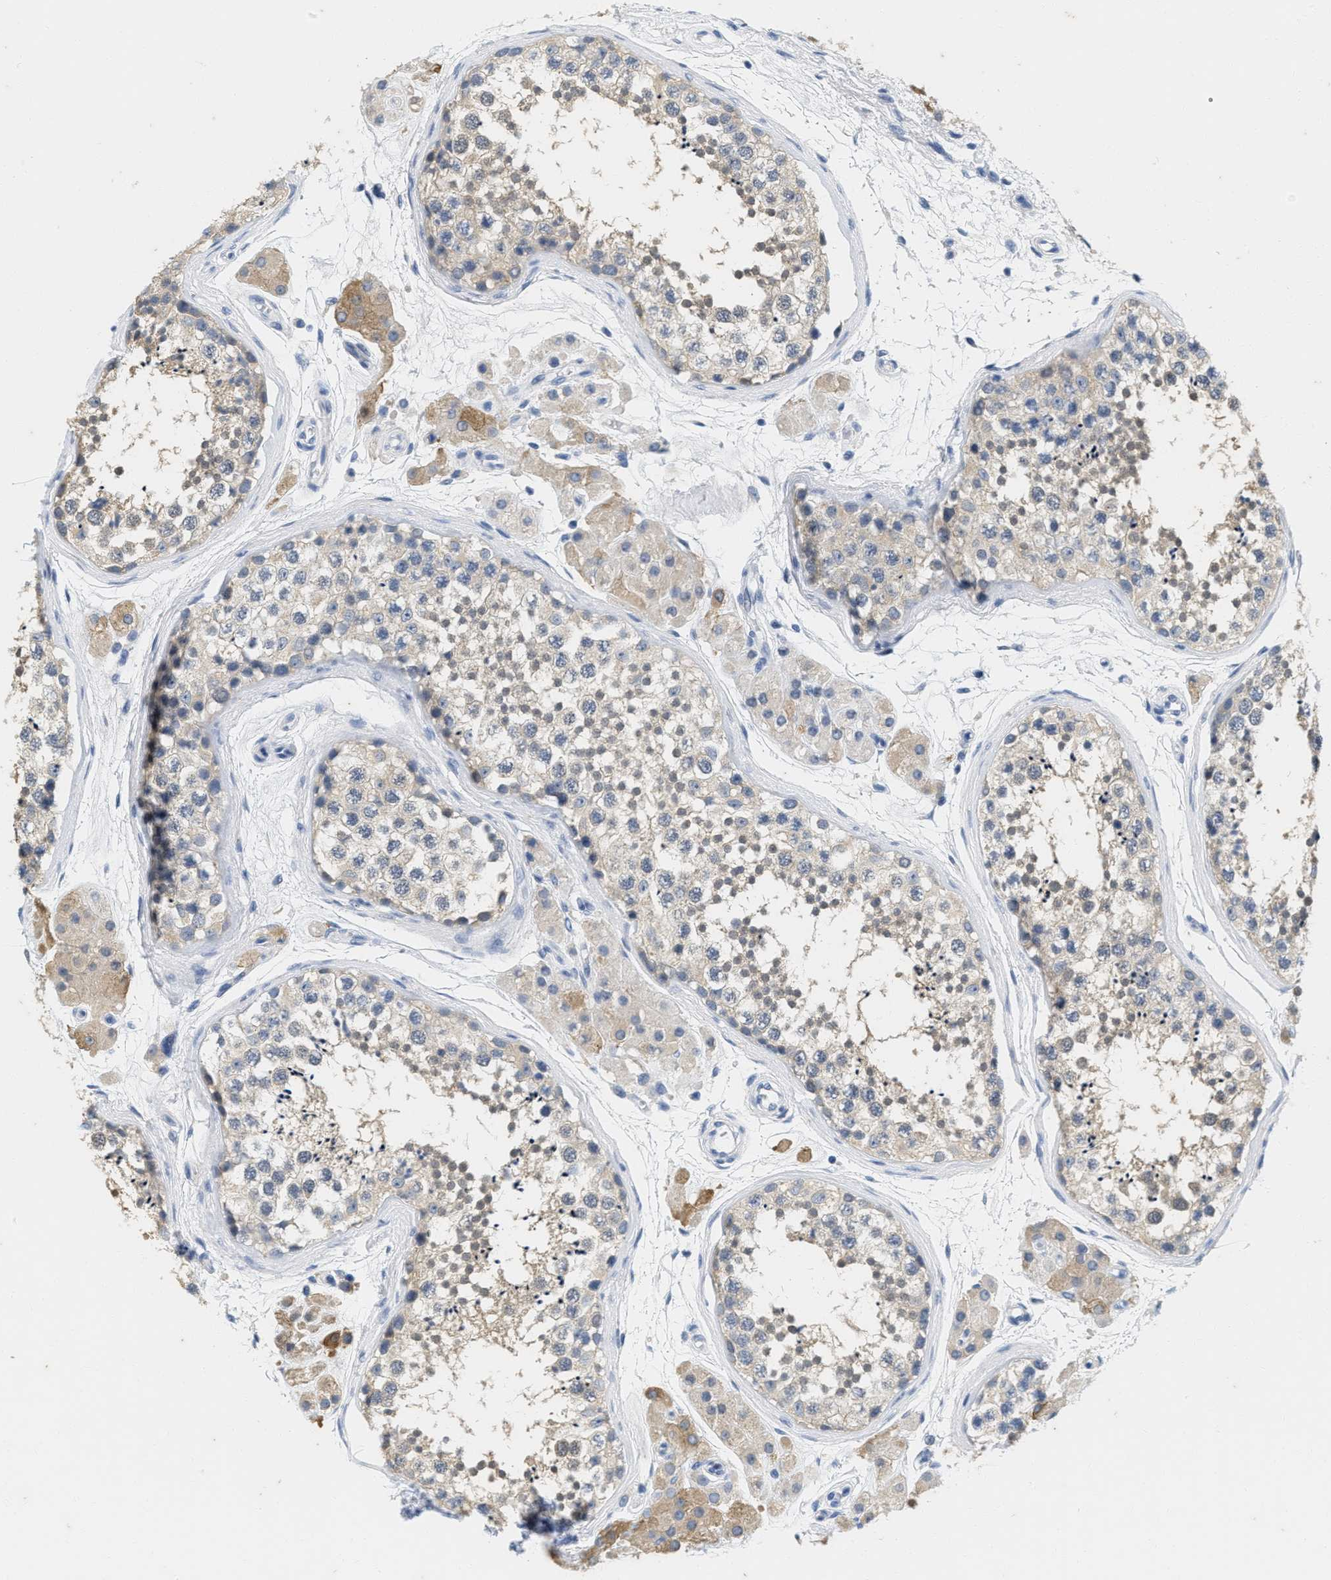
{"staining": {"intensity": "weak", "quantity": "<25%", "location": "cytoplasmic/membranous"}, "tissue": "testis", "cell_type": "Cells in seminiferous ducts", "image_type": "normal", "snomed": [{"axis": "morphology", "description": "Normal tissue, NOS"}, {"axis": "topography", "description": "Testis"}], "caption": "Immunohistochemistry (IHC) image of unremarkable testis: testis stained with DAB shows no significant protein positivity in cells in seminiferous ducts. (Stains: DAB immunohistochemistry (IHC) with hematoxylin counter stain, Microscopy: brightfield microscopy at high magnification).", "gene": "ABCB11", "patient": {"sex": "male", "age": 56}}